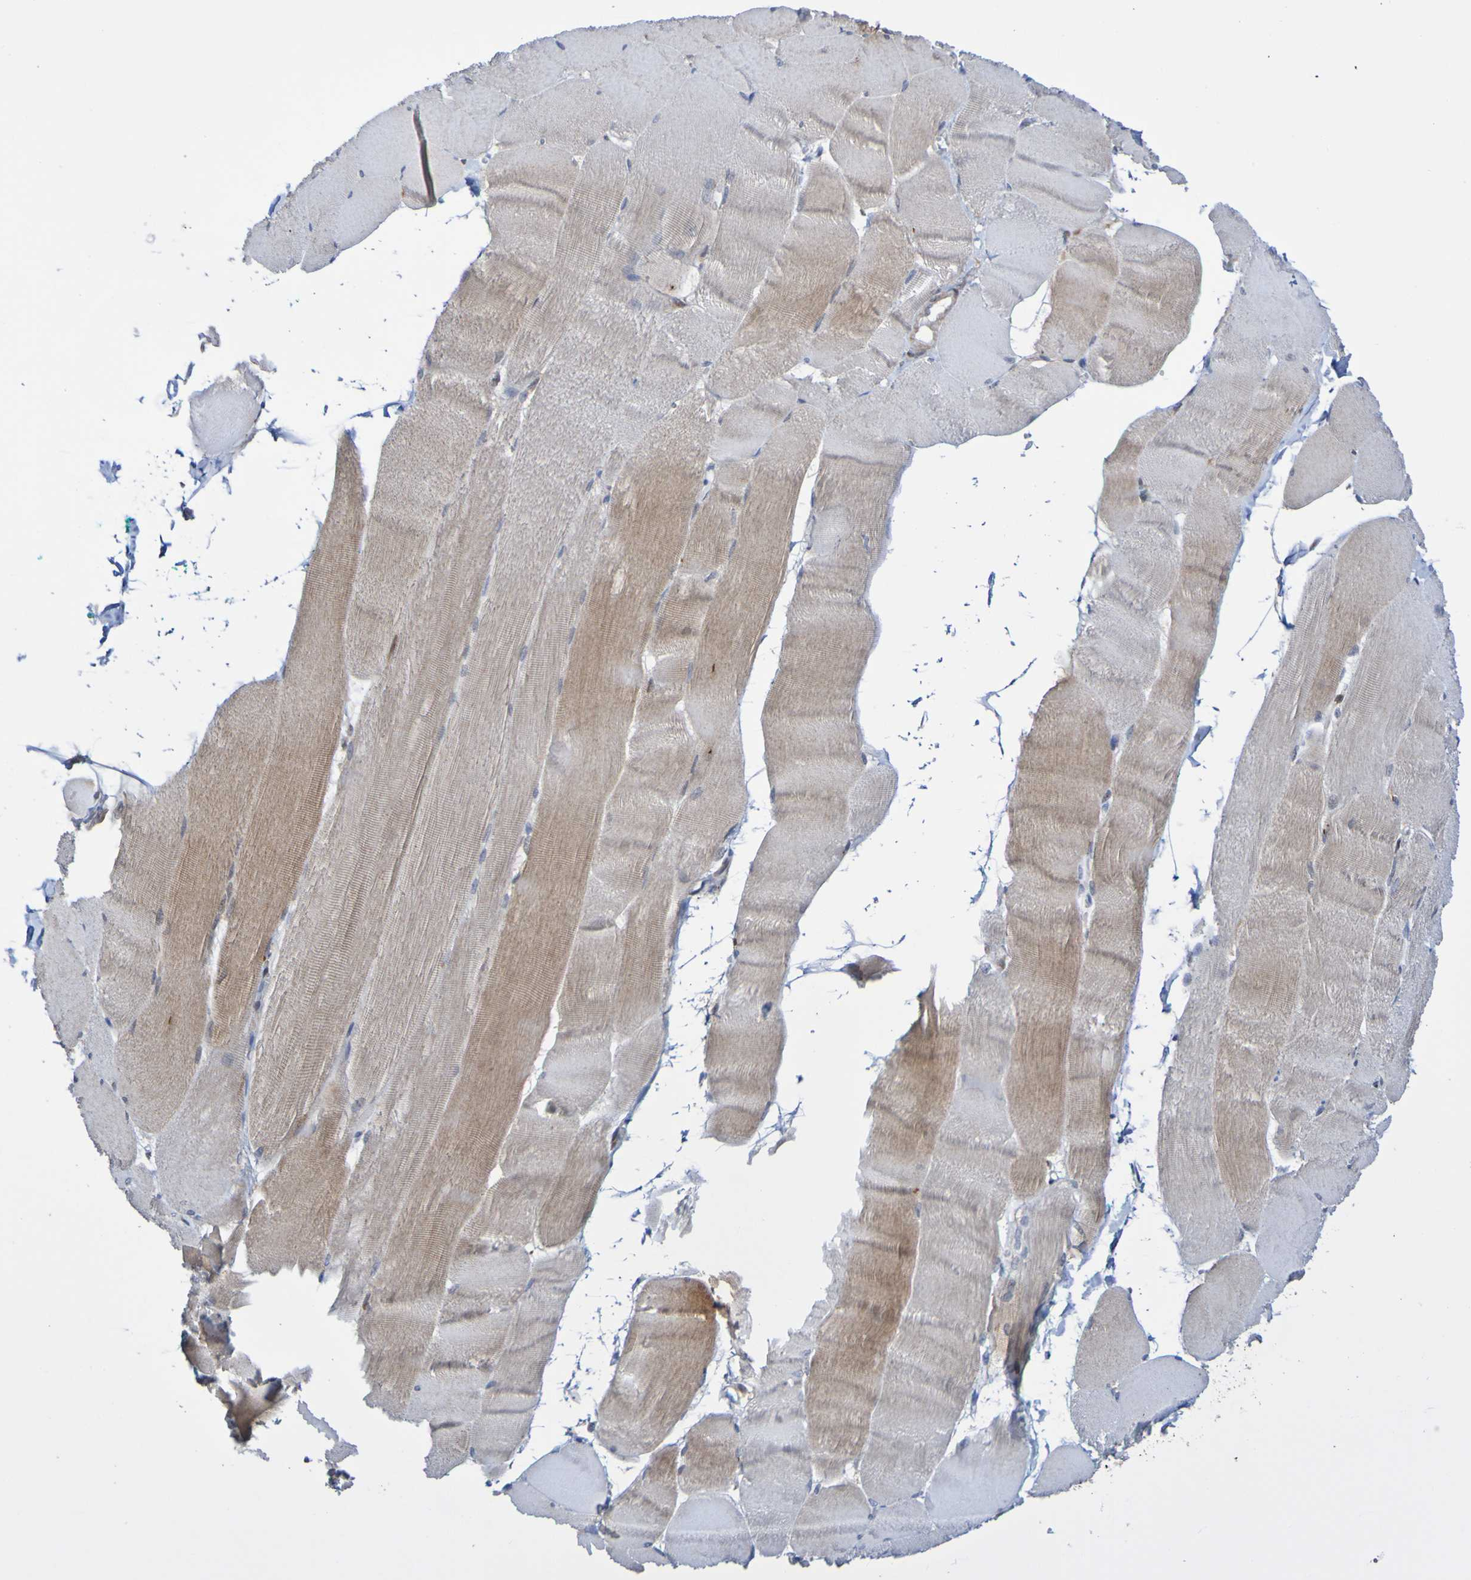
{"staining": {"intensity": "moderate", "quantity": ">75%", "location": "cytoplasmic/membranous"}, "tissue": "skeletal muscle", "cell_type": "Myocytes", "image_type": "normal", "snomed": [{"axis": "morphology", "description": "Normal tissue, NOS"}, {"axis": "morphology", "description": "Squamous cell carcinoma, NOS"}, {"axis": "topography", "description": "Skeletal muscle"}], "caption": "Benign skeletal muscle reveals moderate cytoplasmic/membranous positivity in approximately >75% of myocytes, visualized by immunohistochemistry. (Stains: DAB in brown, nuclei in blue, Microscopy: brightfield microscopy at high magnification).", "gene": "ATIC", "patient": {"sex": "male", "age": 51}}